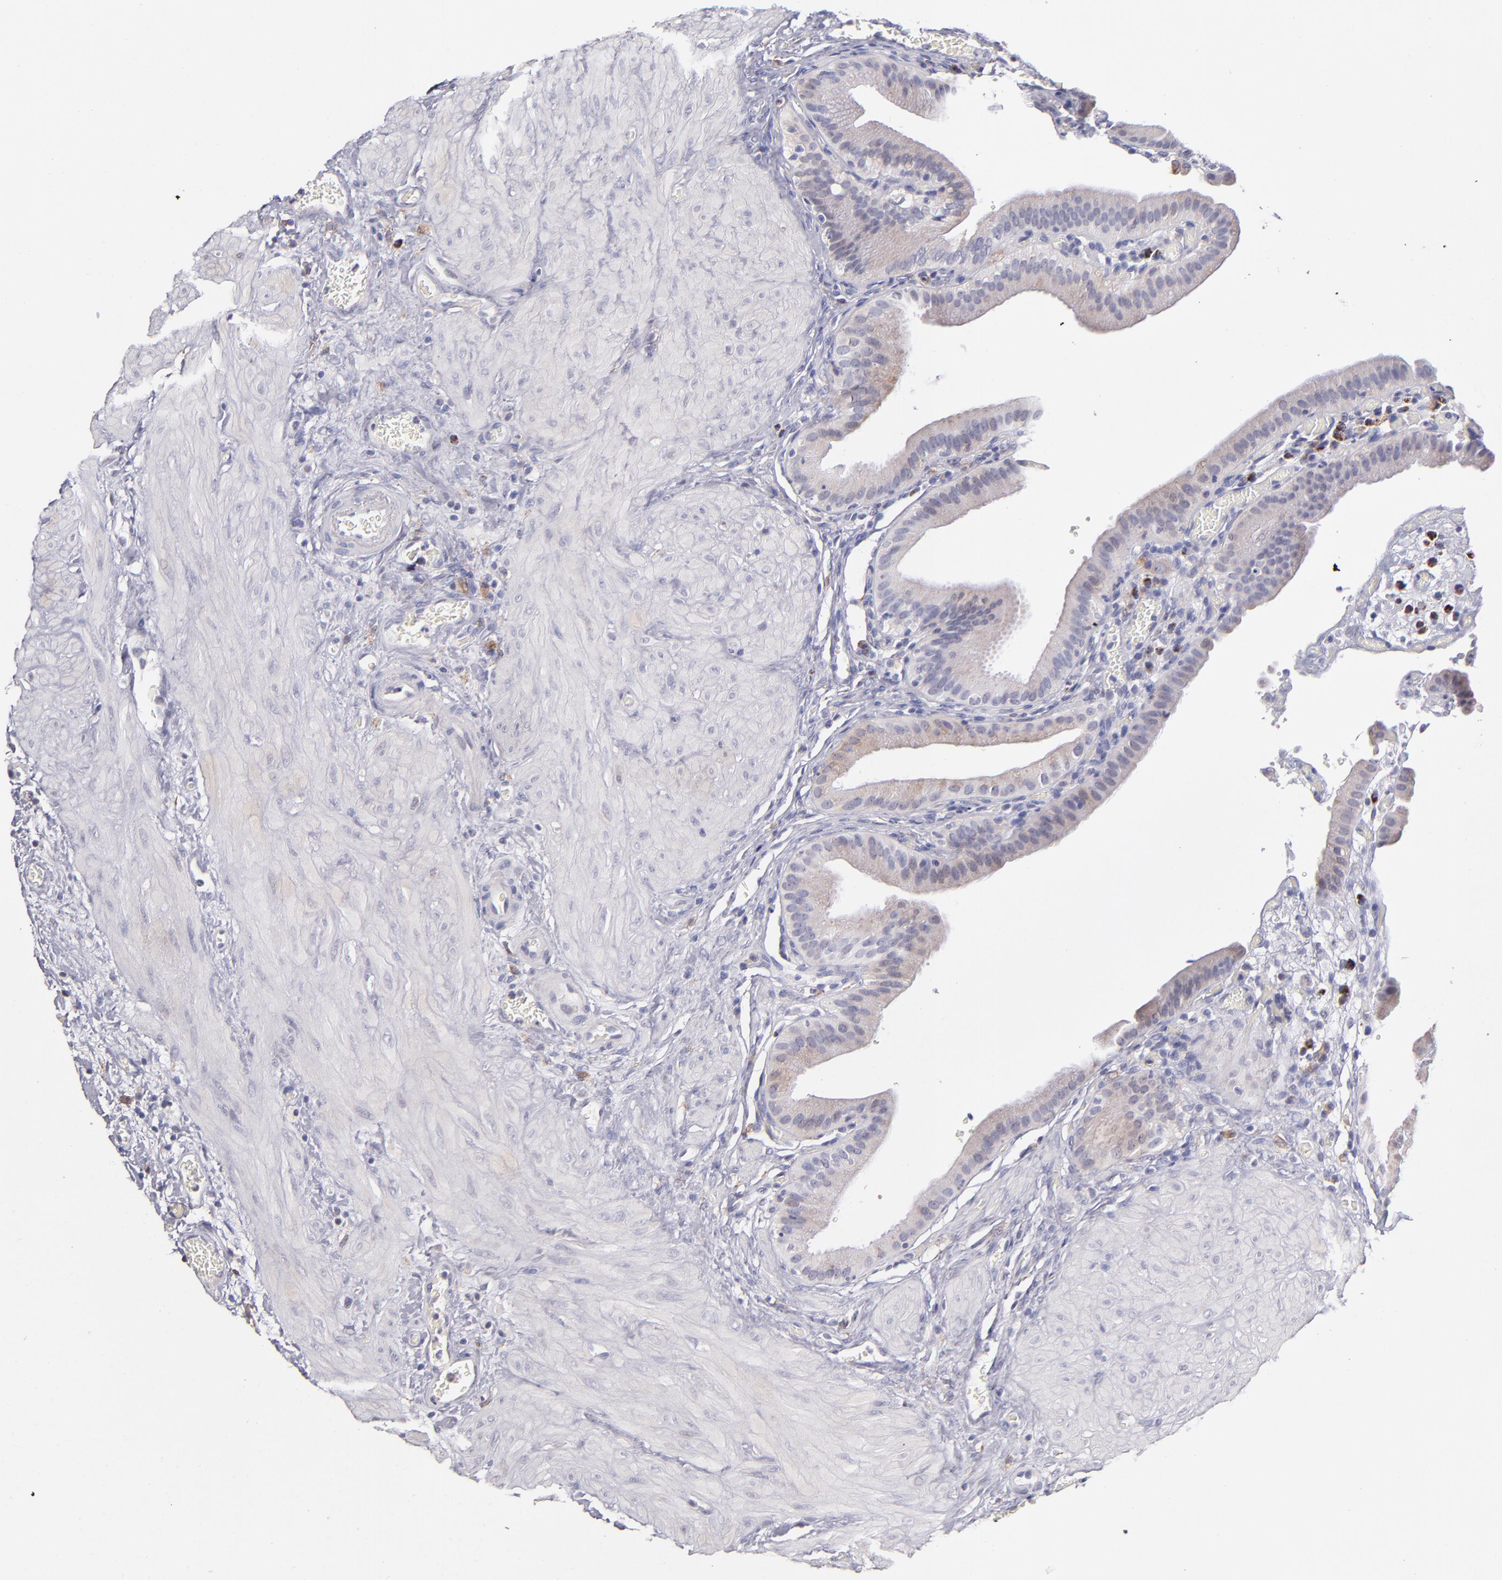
{"staining": {"intensity": "weak", "quantity": ">75%", "location": "cytoplasmic/membranous"}, "tissue": "gallbladder", "cell_type": "Glandular cells", "image_type": "normal", "snomed": [{"axis": "morphology", "description": "Normal tissue, NOS"}, {"axis": "topography", "description": "Gallbladder"}], "caption": "Immunohistochemistry (IHC) image of normal gallbladder: gallbladder stained using IHC shows low levels of weak protein expression localized specifically in the cytoplasmic/membranous of glandular cells, appearing as a cytoplasmic/membranous brown color.", "gene": "GLDC", "patient": {"sex": "female", "age": 75}}